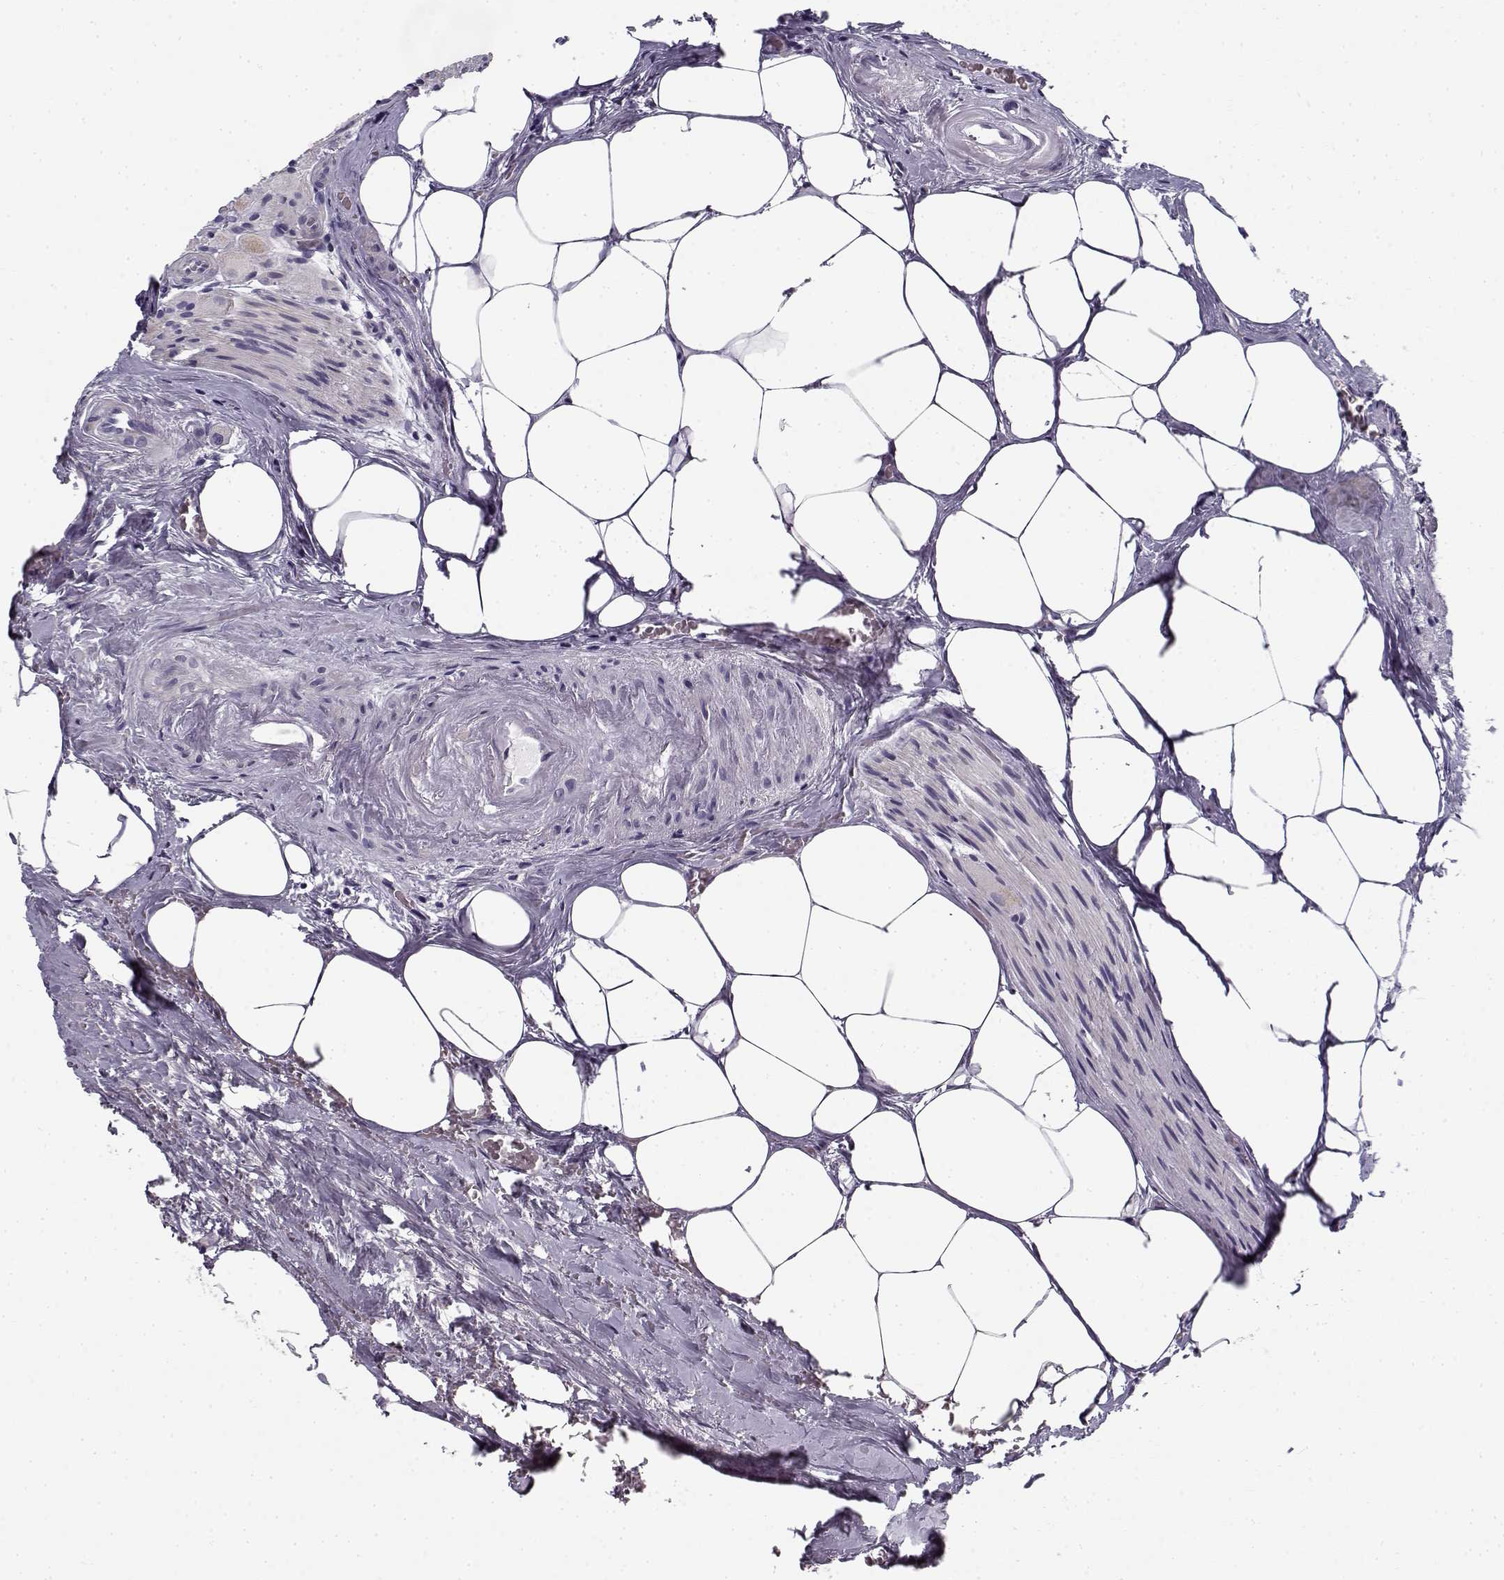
{"staining": {"intensity": "negative", "quantity": "none", "location": "none"}, "tissue": "prostate cancer", "cell_type": "Tumor cells", "image_type": "cancer", "snomed": [{"axis": "morphology", "description": "Adenocarcinoma, NOS"}, {"axis": "morphology", "description": "Adenocarcinoma, High grade"}, {"axis": "topography", "description": "Prostate"}], "caption": "A high-resolution histopathology image shows IHC staining of prostate cancer, which demonstrates no significant positivity in tumor cells. The staining was performed using DAB (3,3'-diaminobenzidine) to visualize the protein expression in brown, while the nuclei were stained in blue with hematoxylin (Magnification: 20x).", "gene": "CREB3L3", "patient": {"sex": "male", "age": 64}}